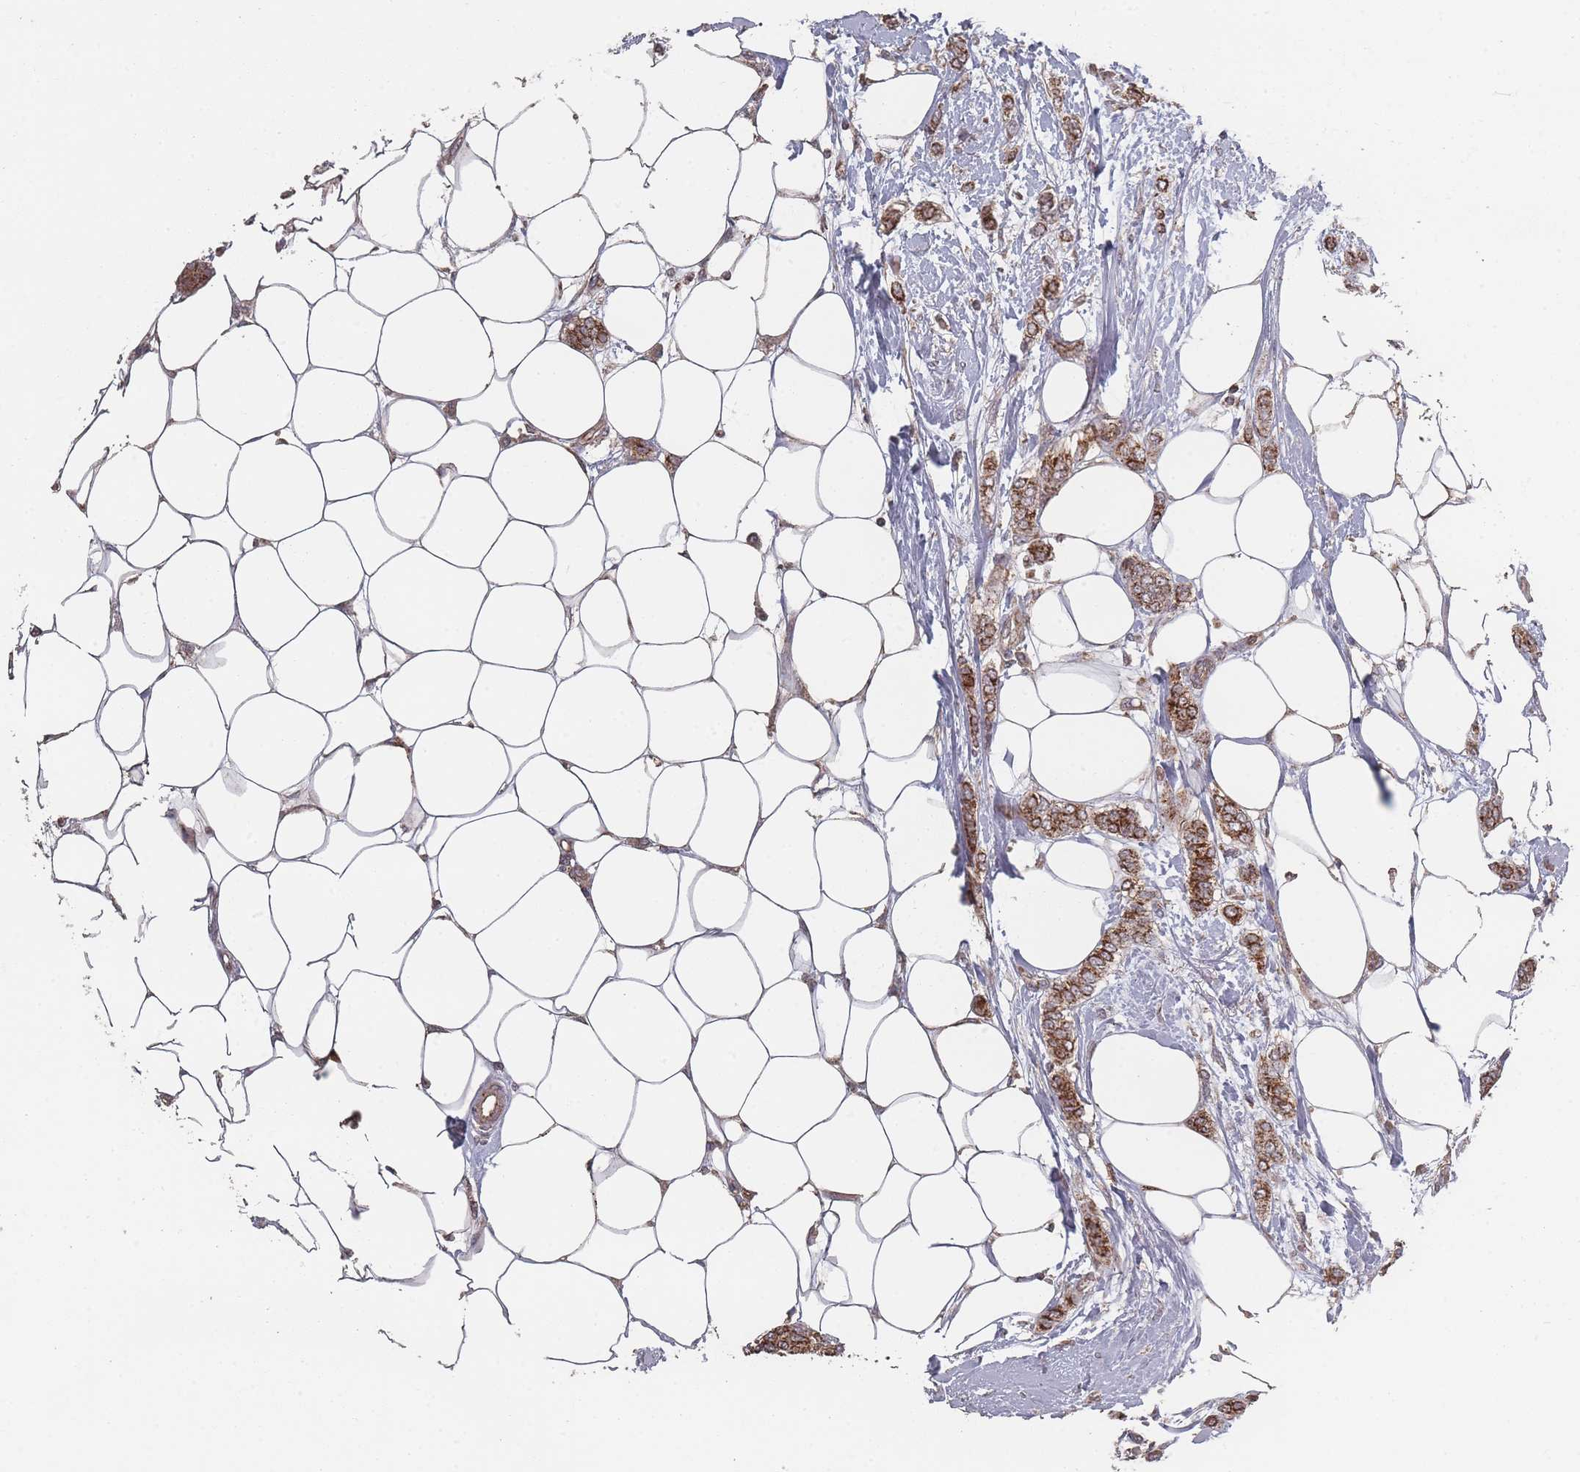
{"staining": {"intensity": "strong", "quantity": ">75%", "location": "cytoplasmic/membranous"}, "tissue": "breast cancer", "cell_type": "Tumor cells", "image_type": "cancer", "snomed": [{"axis": "morphology", "description": "Duct carcinoma"}, {"axis": "topography", "description": "Breast"}], "caption": "The immunohistochemical stain labels strong cytoplasmic/membranous positivity in tumor cells of breast cancer tissue.", "gene": "LYRM7", "patient": {"sex": "female", "age": 72}}